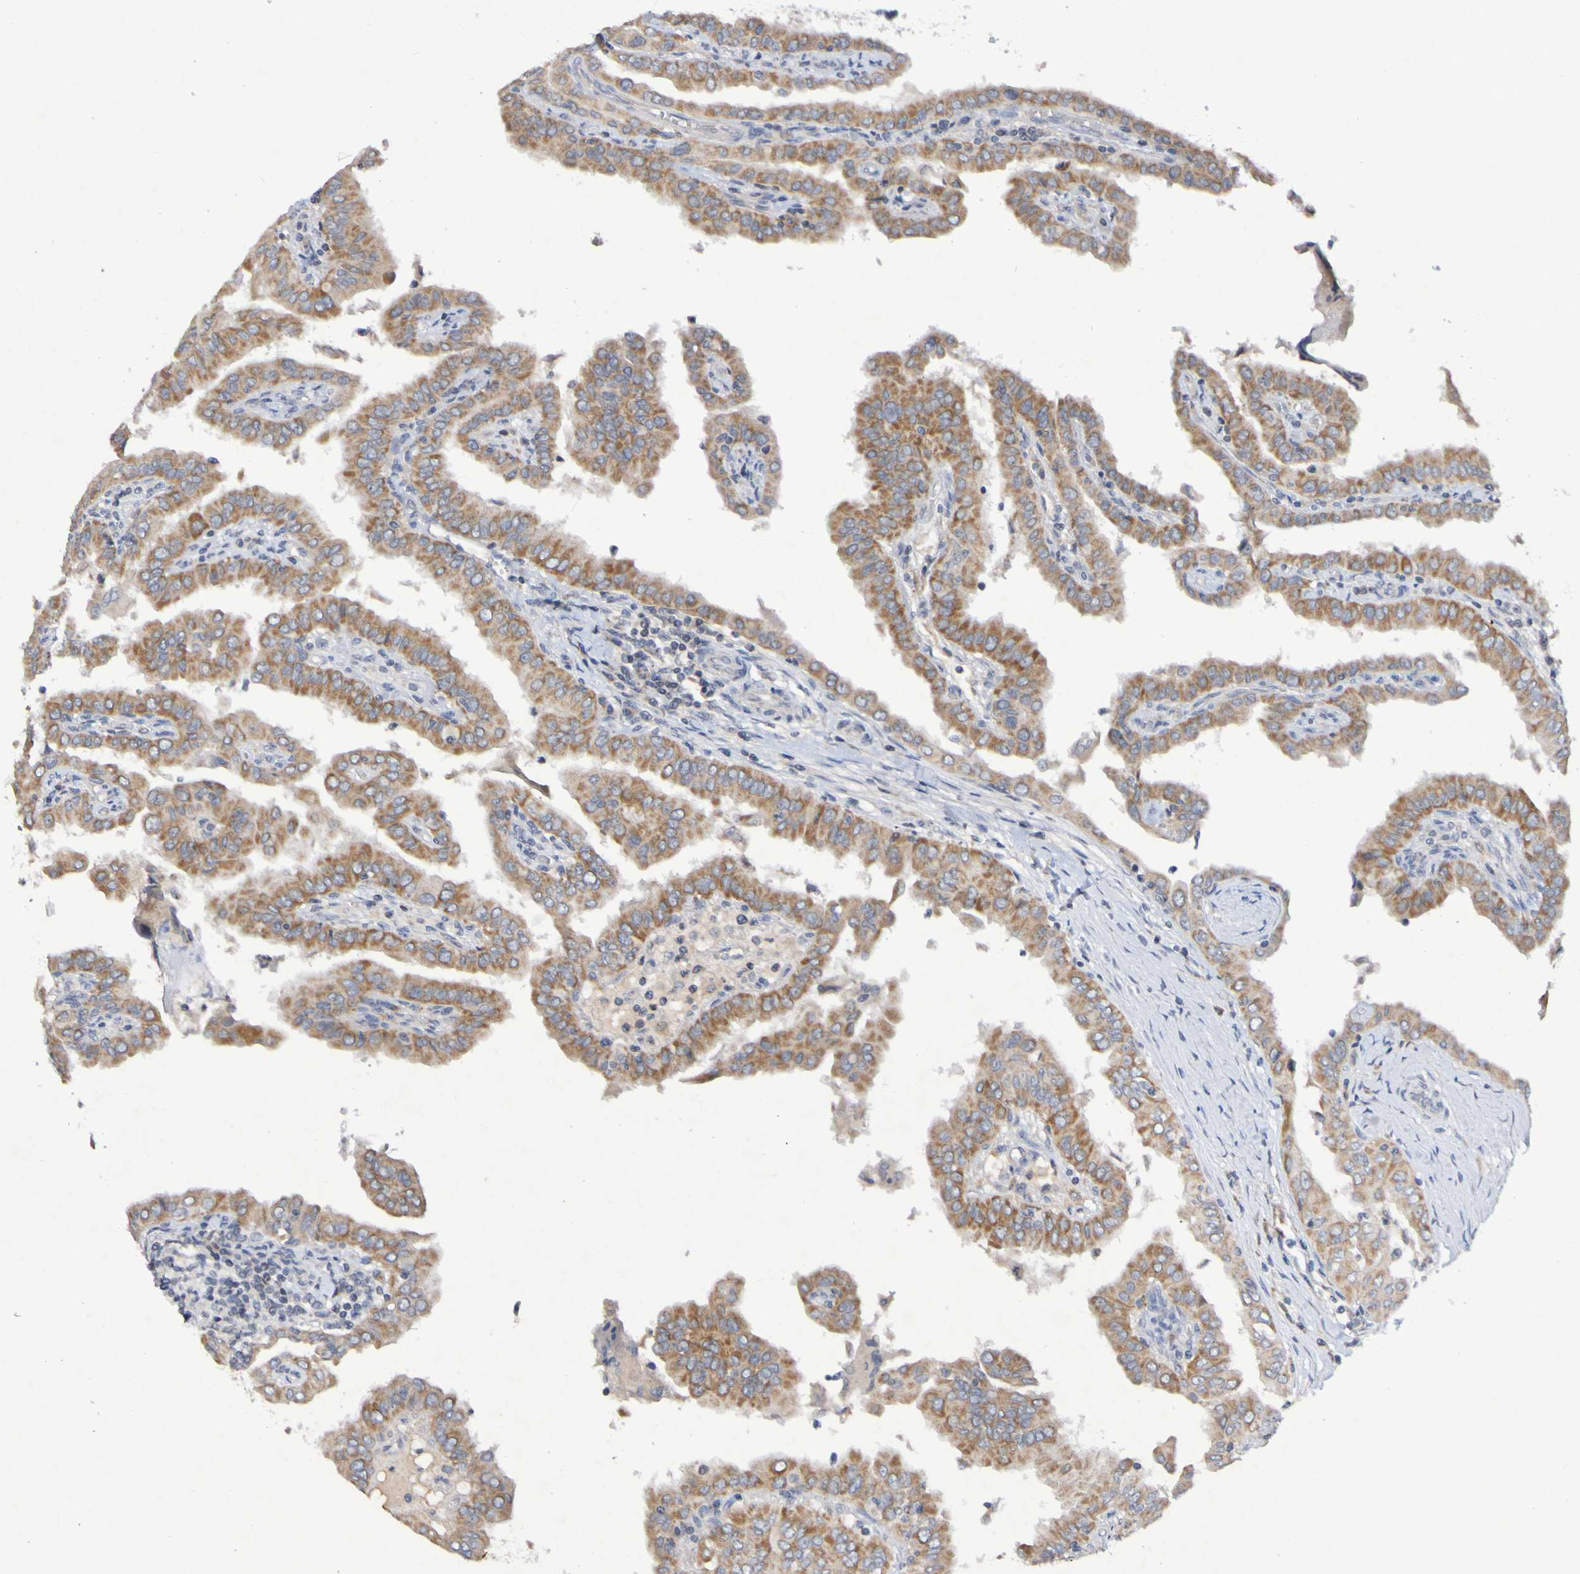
{"staining": {"intensity": "moderate", "quantity": ">75%", "location": "cytoplasmic/membranous"}, "tissue": "thyroid cancer", "cell_type": "Tumor cells", "image_type": "cancer", "snomed": [{"axis": "morphology", "description": "Papillary adenocarcinoma, NOS"}, {"axis": "topography", "description": "Thyroid gland"}], "caption": "About >75% of tumor cells in papillary adenocarcinoma (thyroid) exhibit moderate cytoplasmic/membranous protein positivity as visualized by brown immunohistochemical staining.", "gene": "PTP4A2", "patient": {"sex": "male", "age": 33}}